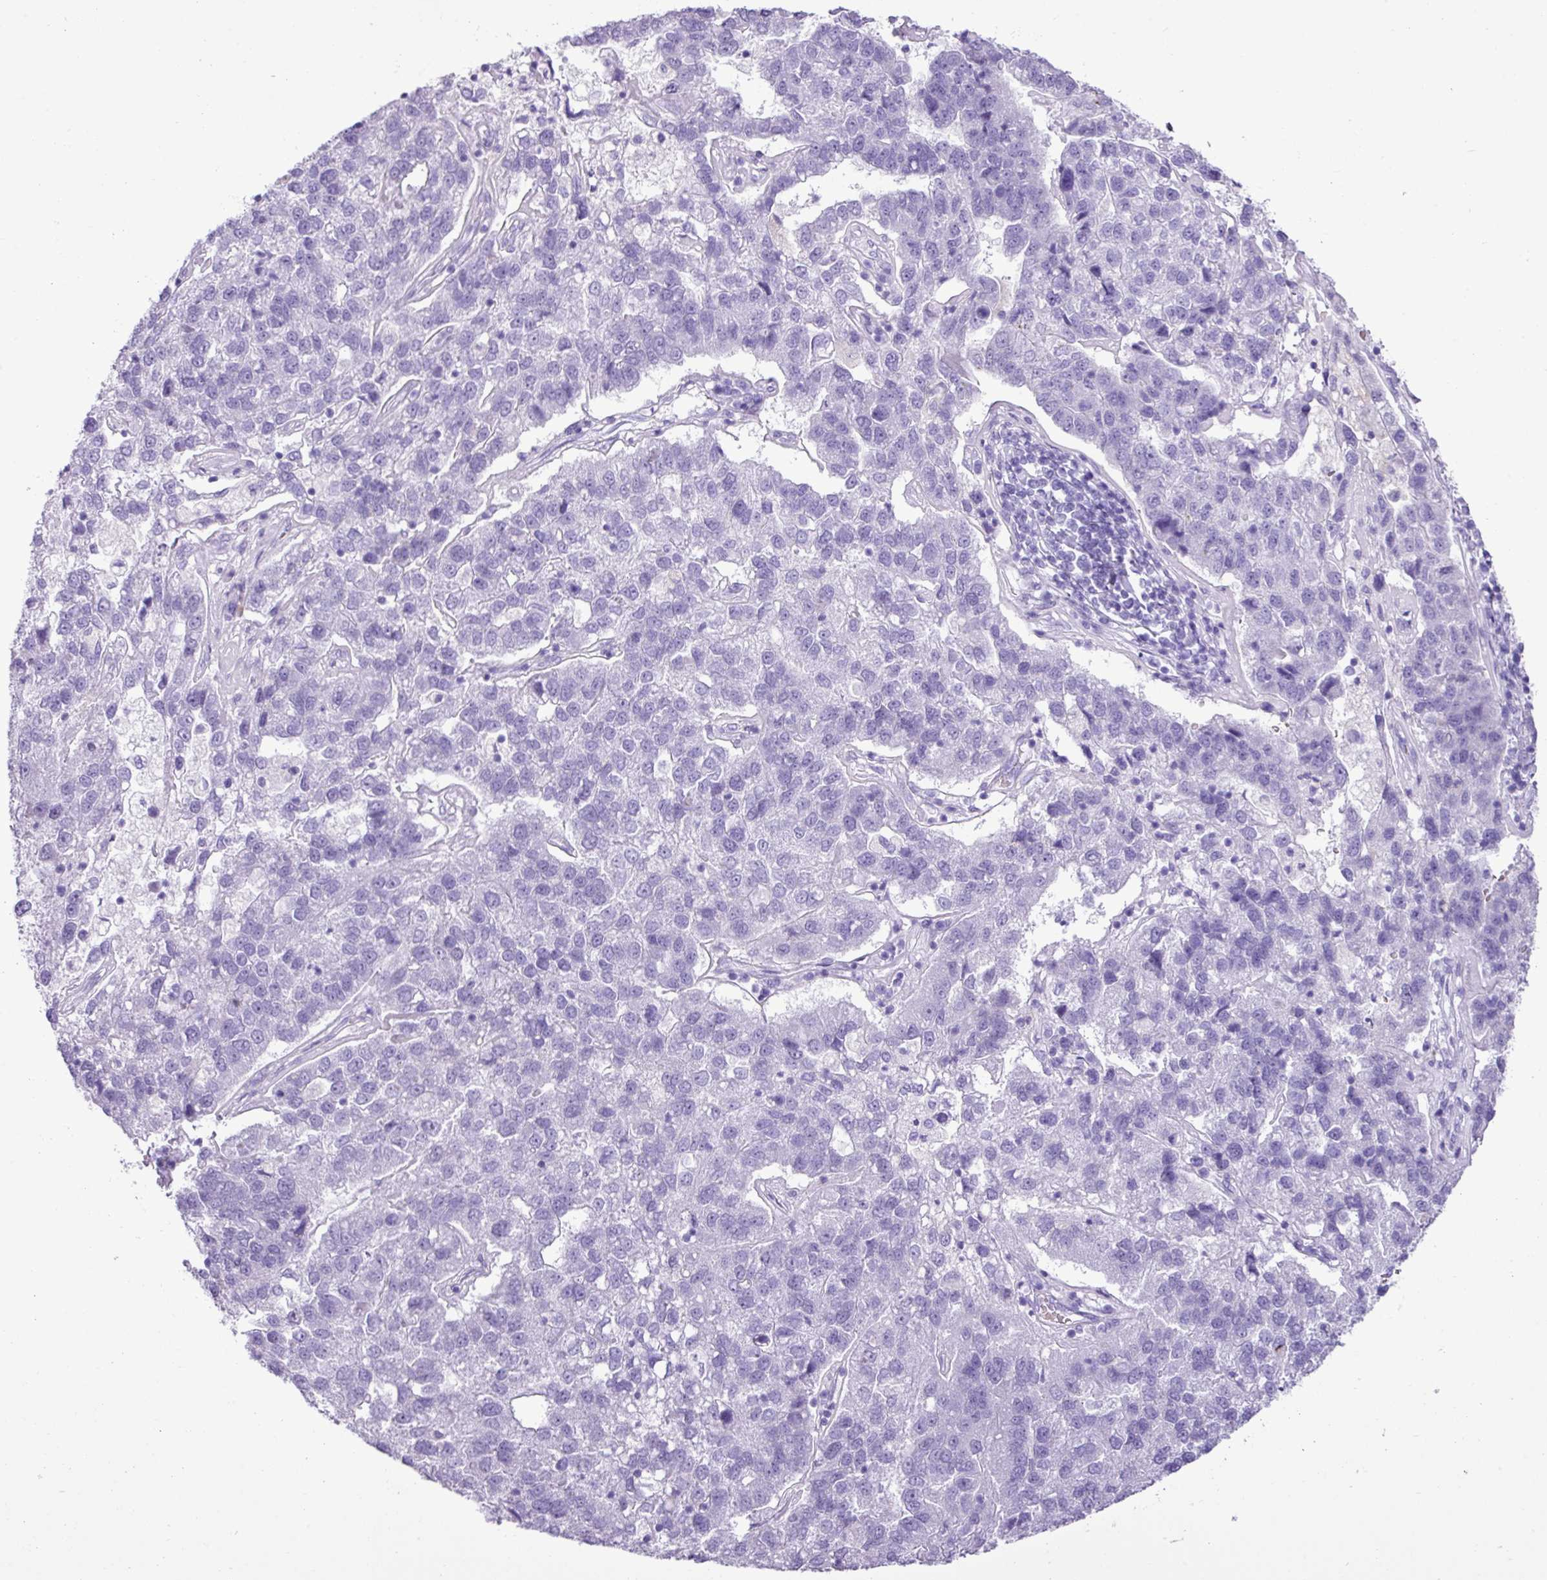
{"staining": {"intensity": "negative", "quantity": "none", "location": "none"}, "tissue": "pancreatic cancer", "cell_type": "Tumor cells", "image_type": "cancer", "snomed": [{"axis": "morphology", "description": "Adenocarcinoma, NOS"}, {"axis": "topography", "description": "Pancreas"}], "caption": "Protein analysis of pancreatic cancer (adenocarcinoma) displays no significant staining in tumor cells.", "gene": "ZSCAN5A", "patient": {"sex": "female", "age": 61}}